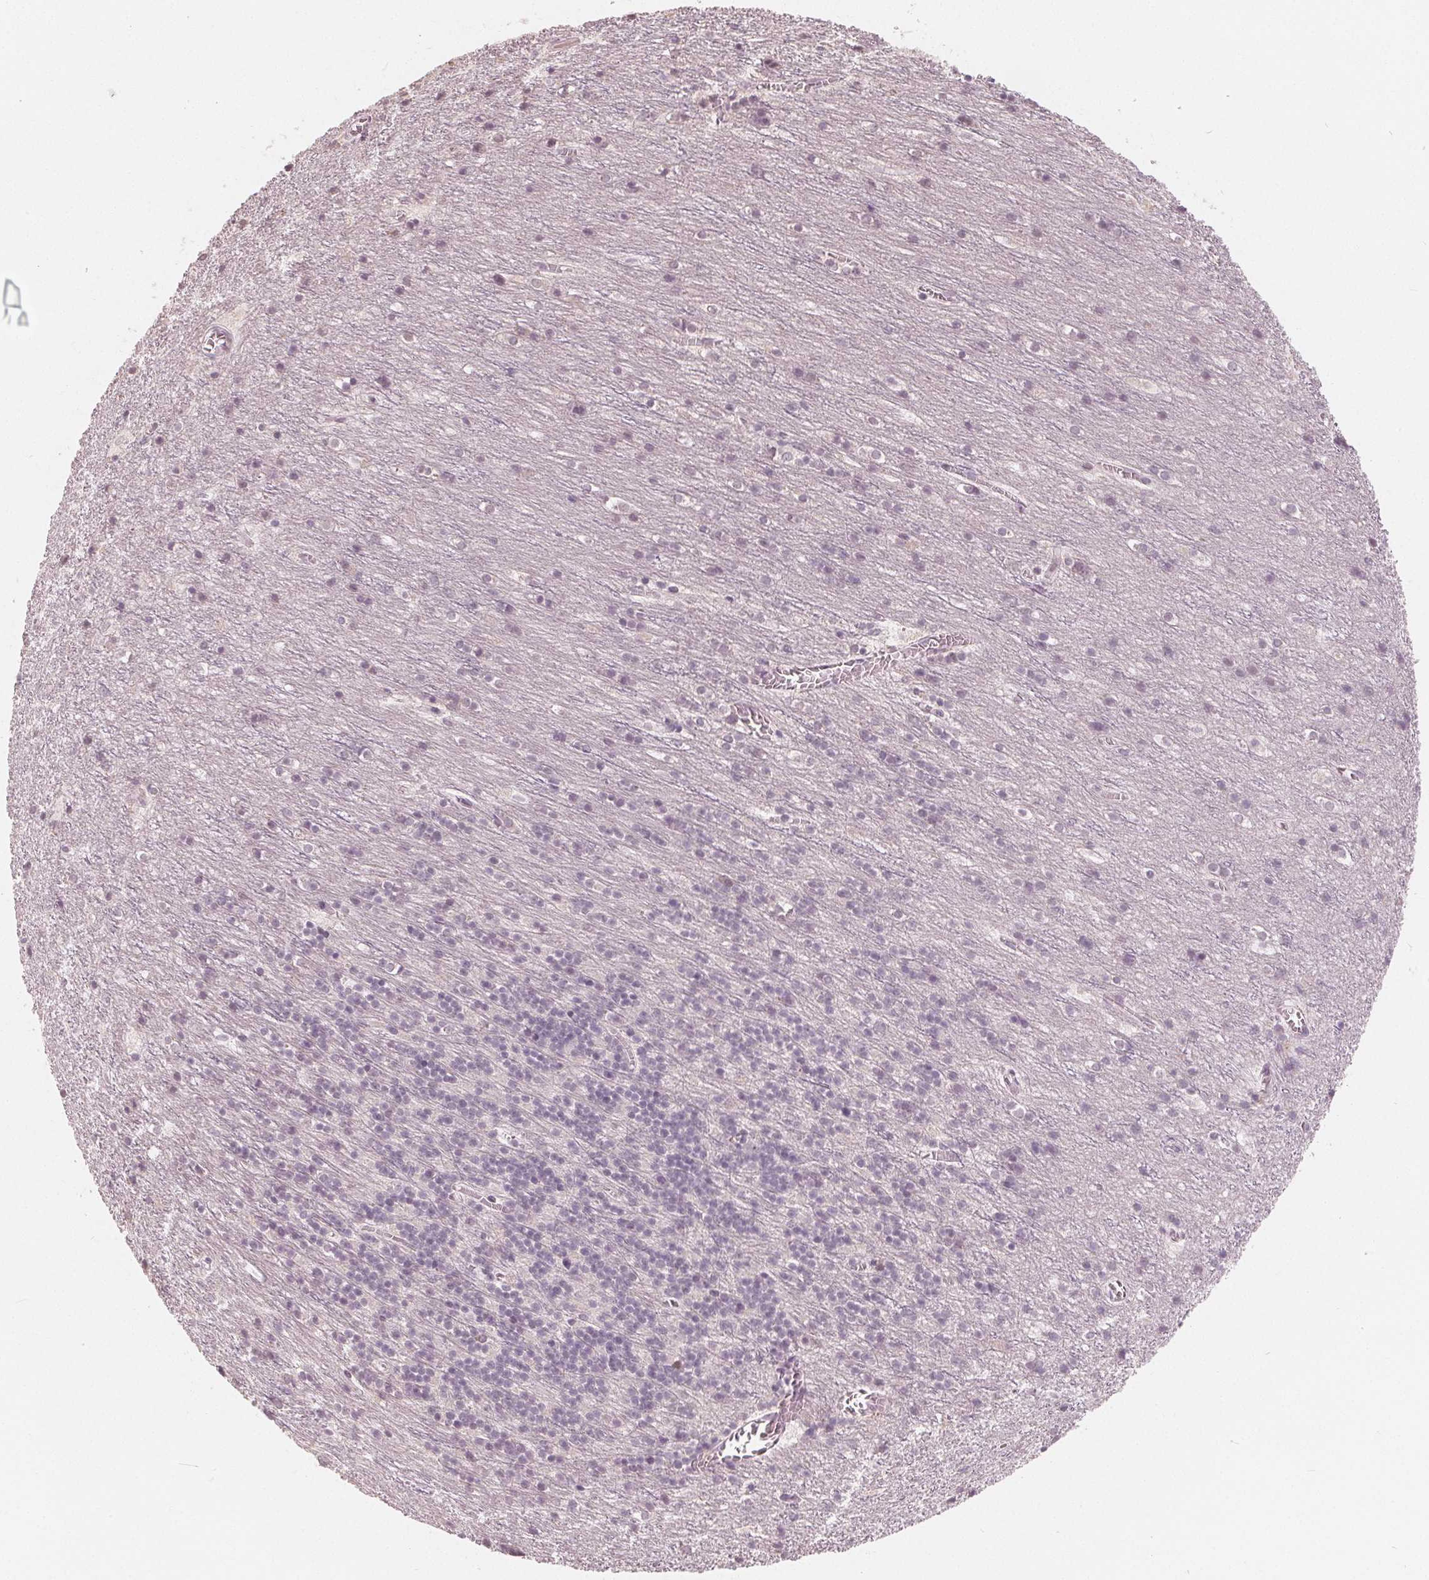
{"staining": {"intensity": "negative", "quantity": "none", "location": "none"}, "tissue": "cerebellum", "cell_type": "Cells in granular layer", "image_type": "normal", "snomed": [{"axis": "morphology", "description": "Normal tissue, NOS"}, {"axis": "topography", "description": "Cerebellum"}], "caption": "This photomicrograph is of benign cerebellum stained with immunohistochemistry (IHC) to label a protein in brown with the nuclei are counter-stained blue. There is no expression in cells in granular layer. (DAB (3,3'-diaminobenzidine) IHC, high magnification).", "gene": "NUP210L", "patient": {"sex": "male", "age": 70}}